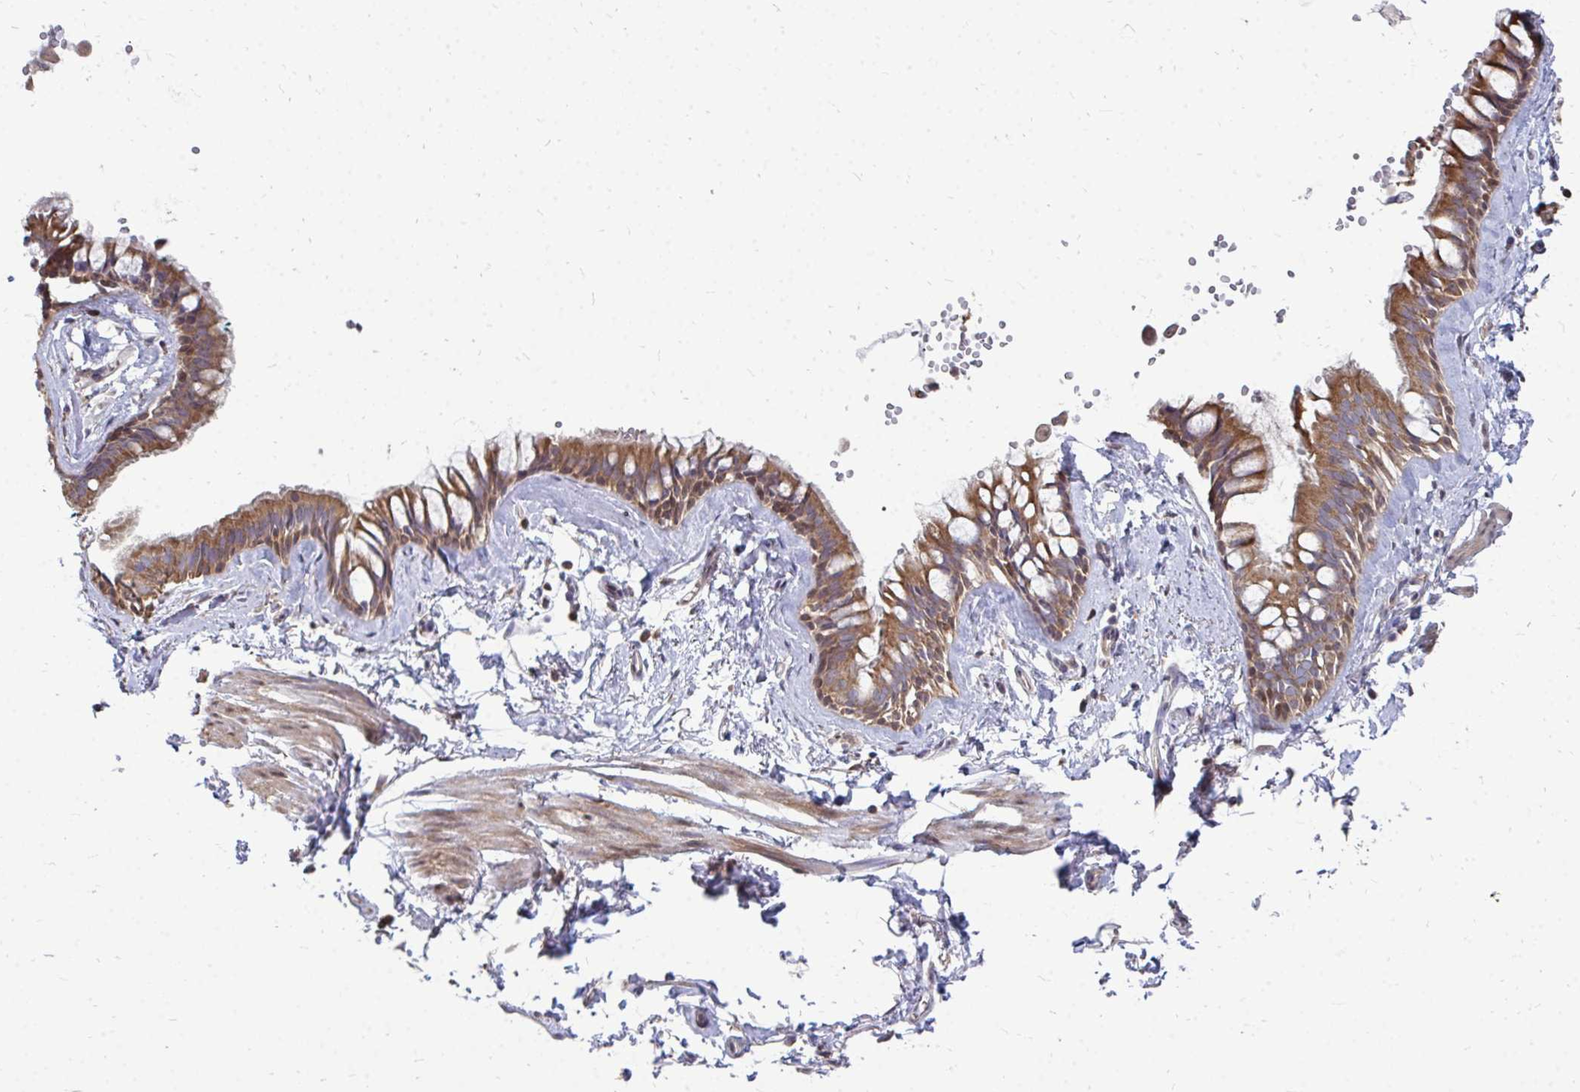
{"staining": {"intensity": "moderate", "quantity": ">75%", "location": "cytoplasmic/membranous"}, "tissue": "bronchus", "cell_type": "Respiratory epithelial cells", "image_type": "normal", "snomed": [{"axis": "morphology", "description": "Normal tissue, NOS"}, {"axis": "topography", "description": "Bronchus"}], "caption": "Immunohistochemistry (IHC) of benign human bronchus shows medium levels of moderate cytoplasmic/membranous expression in about >75% of respiratory epithelial cells. Using DAB (brown) and hematoxylin (blue) stains, captured at high magnification using brightfield microscopy.", "gene": "DNAJA2", "patient": {"sex": "female", "age": 59}}